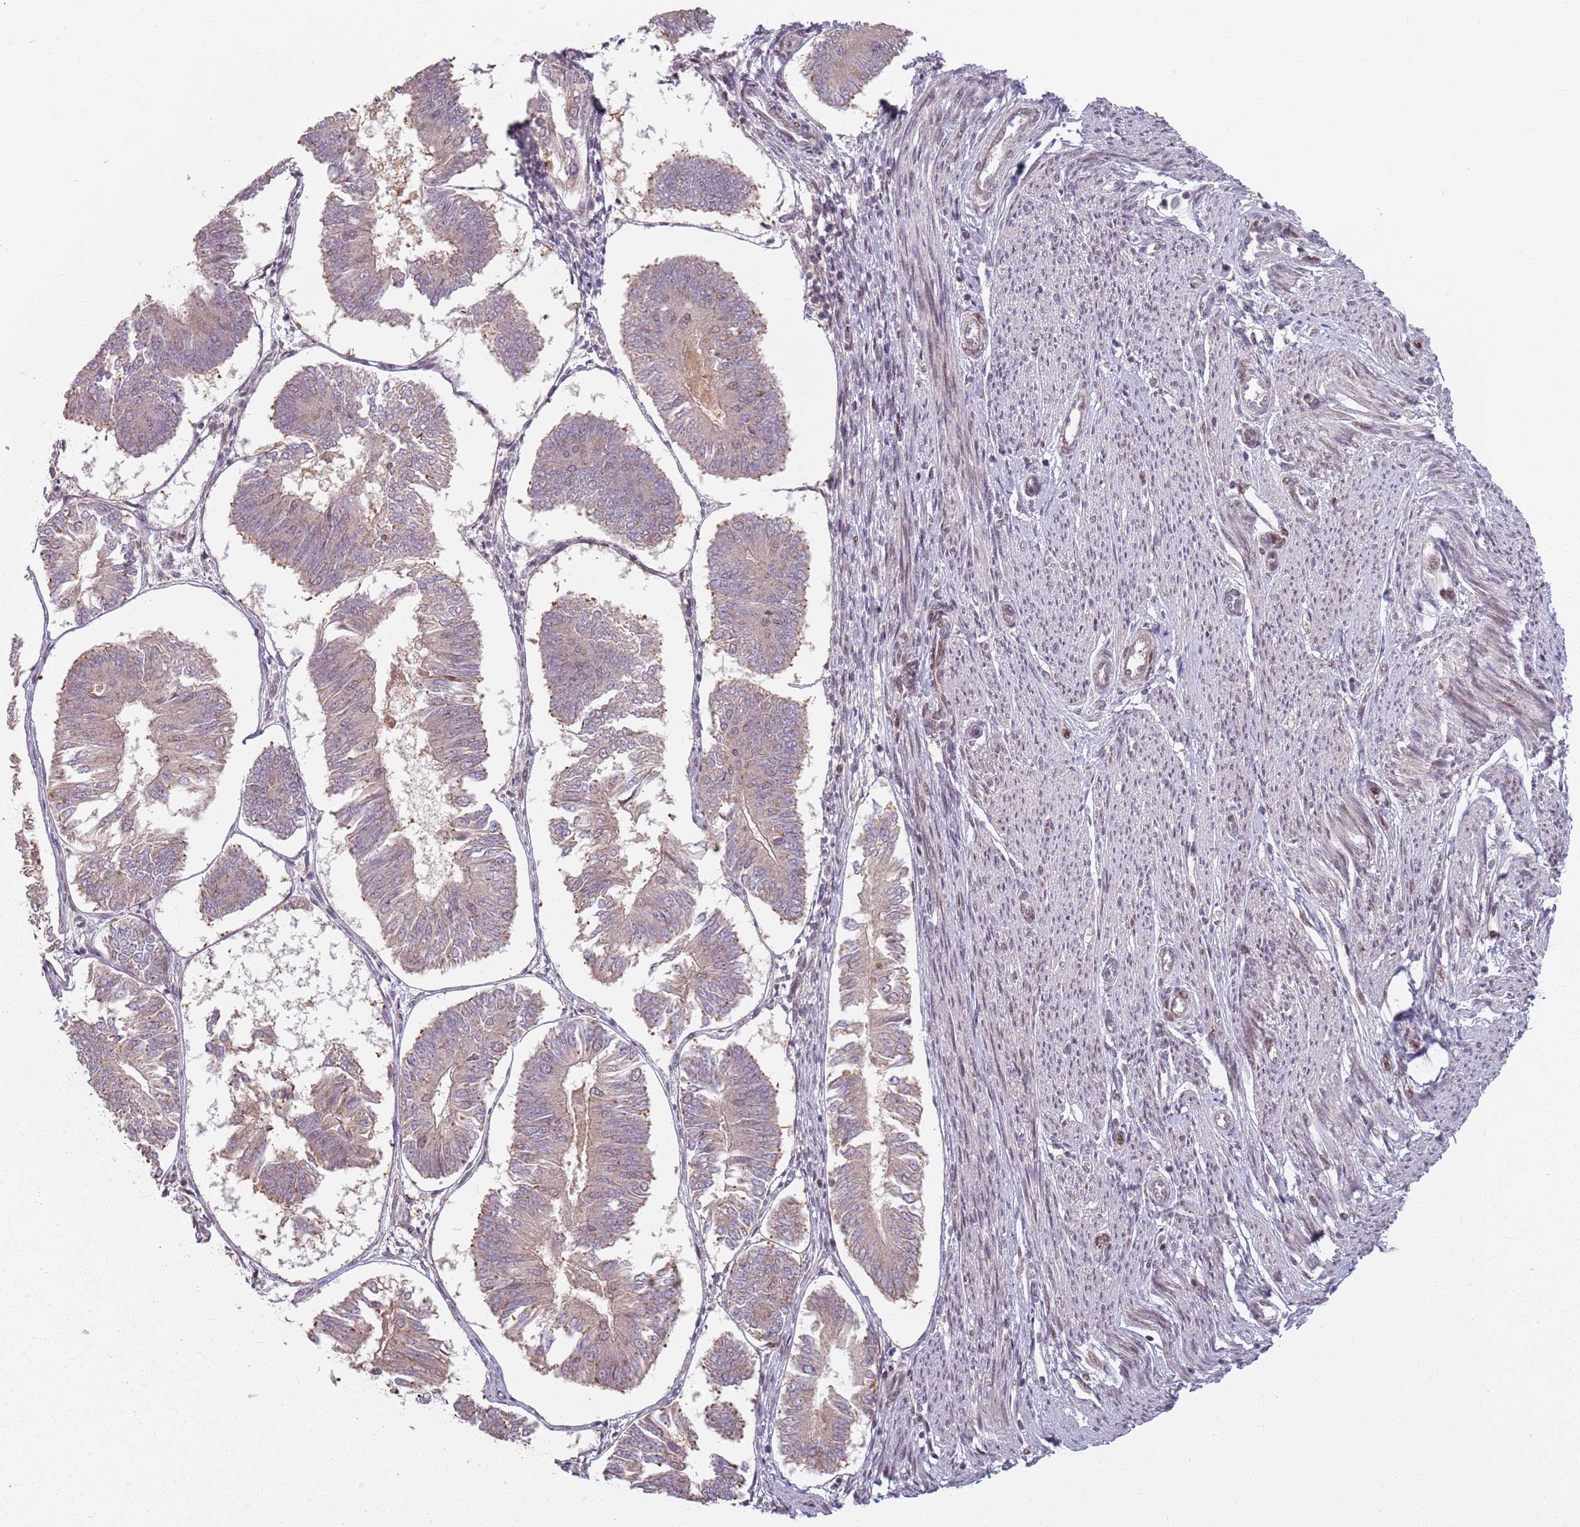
{"staining": {"intensity": "weak", "quantity": ">75%", "location": "cytoplasmic/membranous"}, "tissue": "endometrial cancer", "cell_type": "Tumor cells", "image_type": "cancer", "snomed": [{"axis": "morphology", "description": "Adenocarcinoma, NOS"}, {"axis": "topography", "description": "Endometrium"}], "caption": "Tumor cells reveal low levels of weak cytoplasmic/membranous positivity in approximately >75% of cells in human endometrial adenocarcinoma.", "gene": "ADGRG1", "patient": {"sex": "female", "age": 58}}